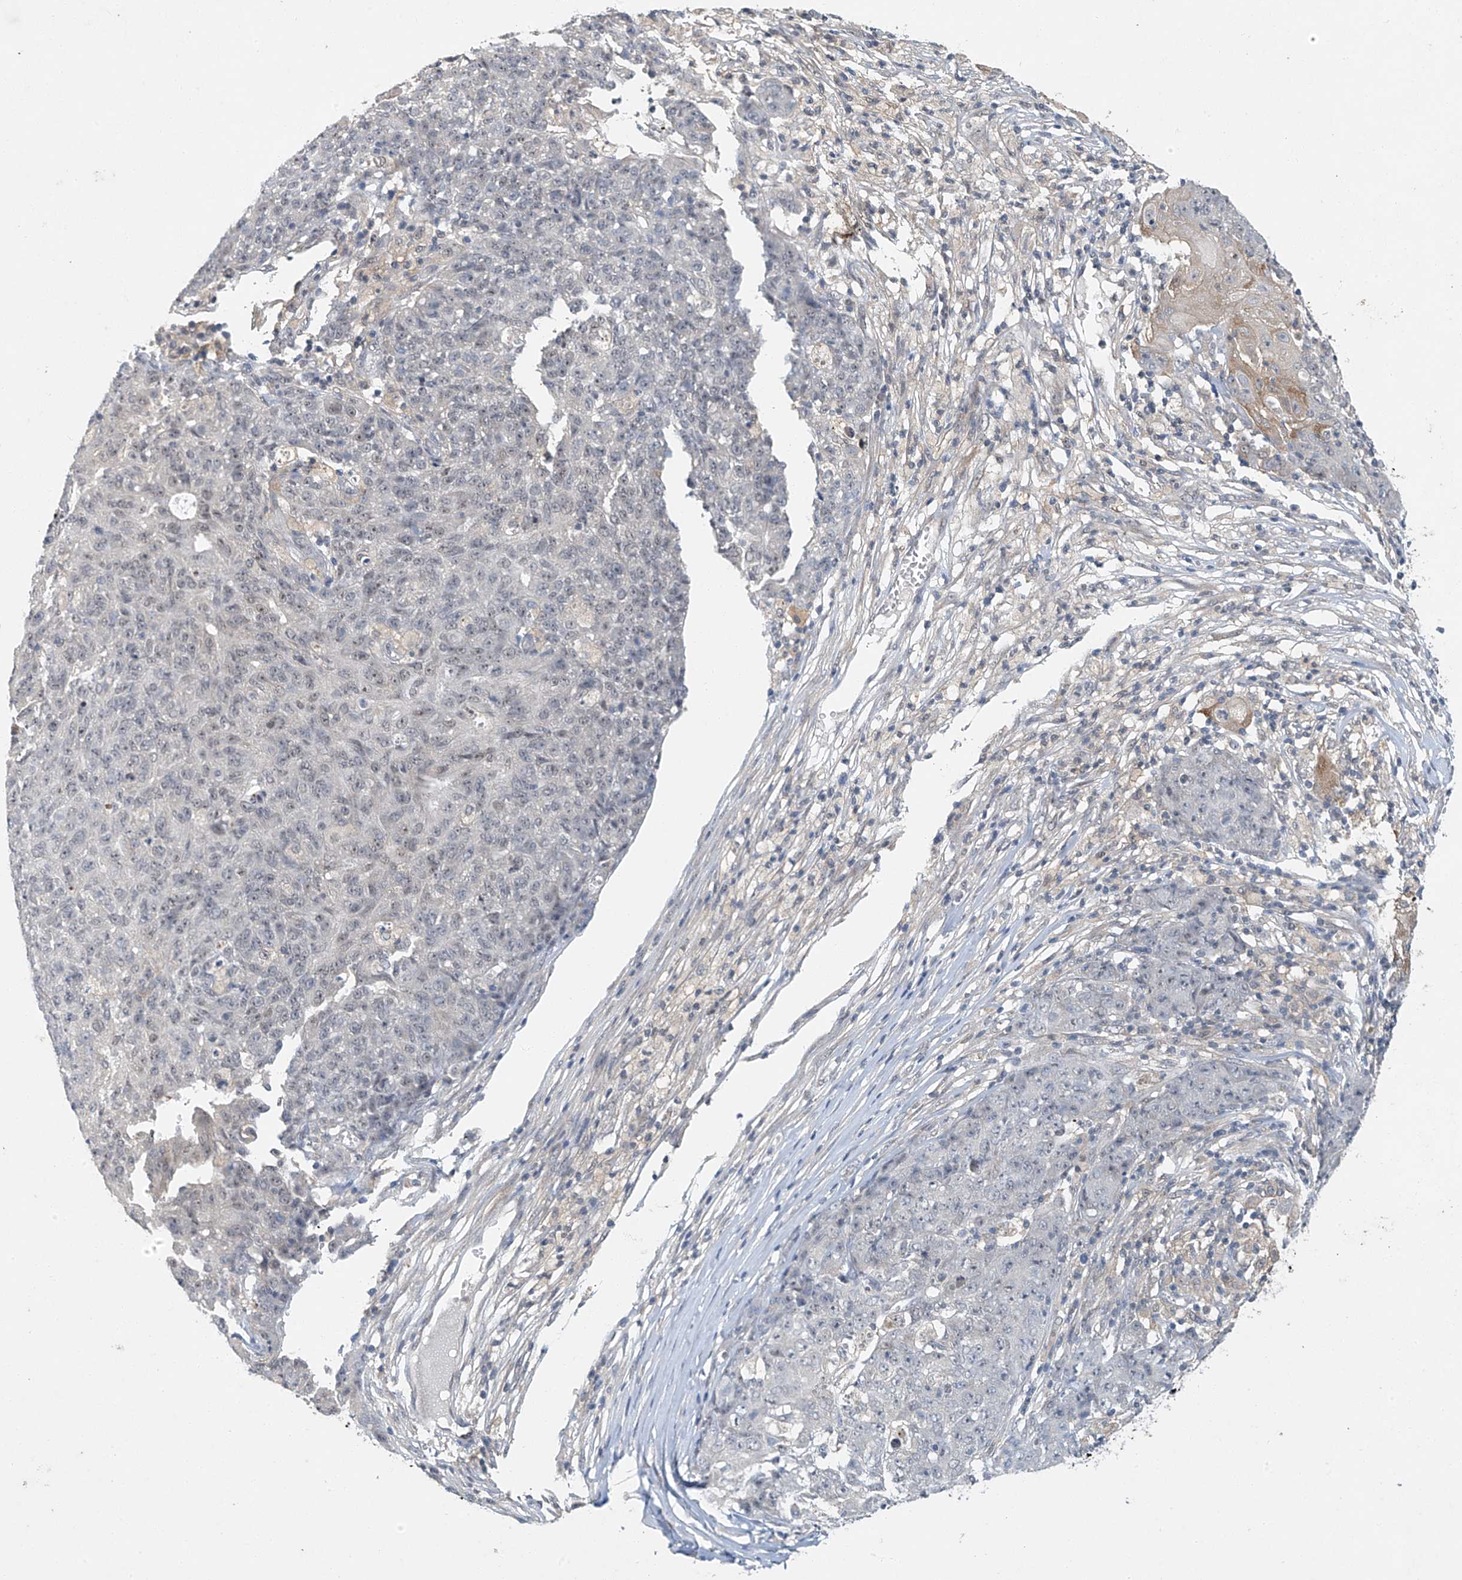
{"staining": {"intensity": "negative", "quantity": "none", "location": "none"}, "tissue": "ovarian cancer", "cell_type": "Tumor cells", "image_type": "cancer", "snomed": [{"axis": "morphology", "description": "Carcinoma, endometroid"}, {"axis": "topography", "description": "Ovary"}], "caption": "This is a photomicrograph of immunohistochemistry (IHC) staining of ovarian endometroid carcinoma, which shows no expression in tumor cells.", "gene": "TAF8", "patient": {"sex": "female", "age": 42}}